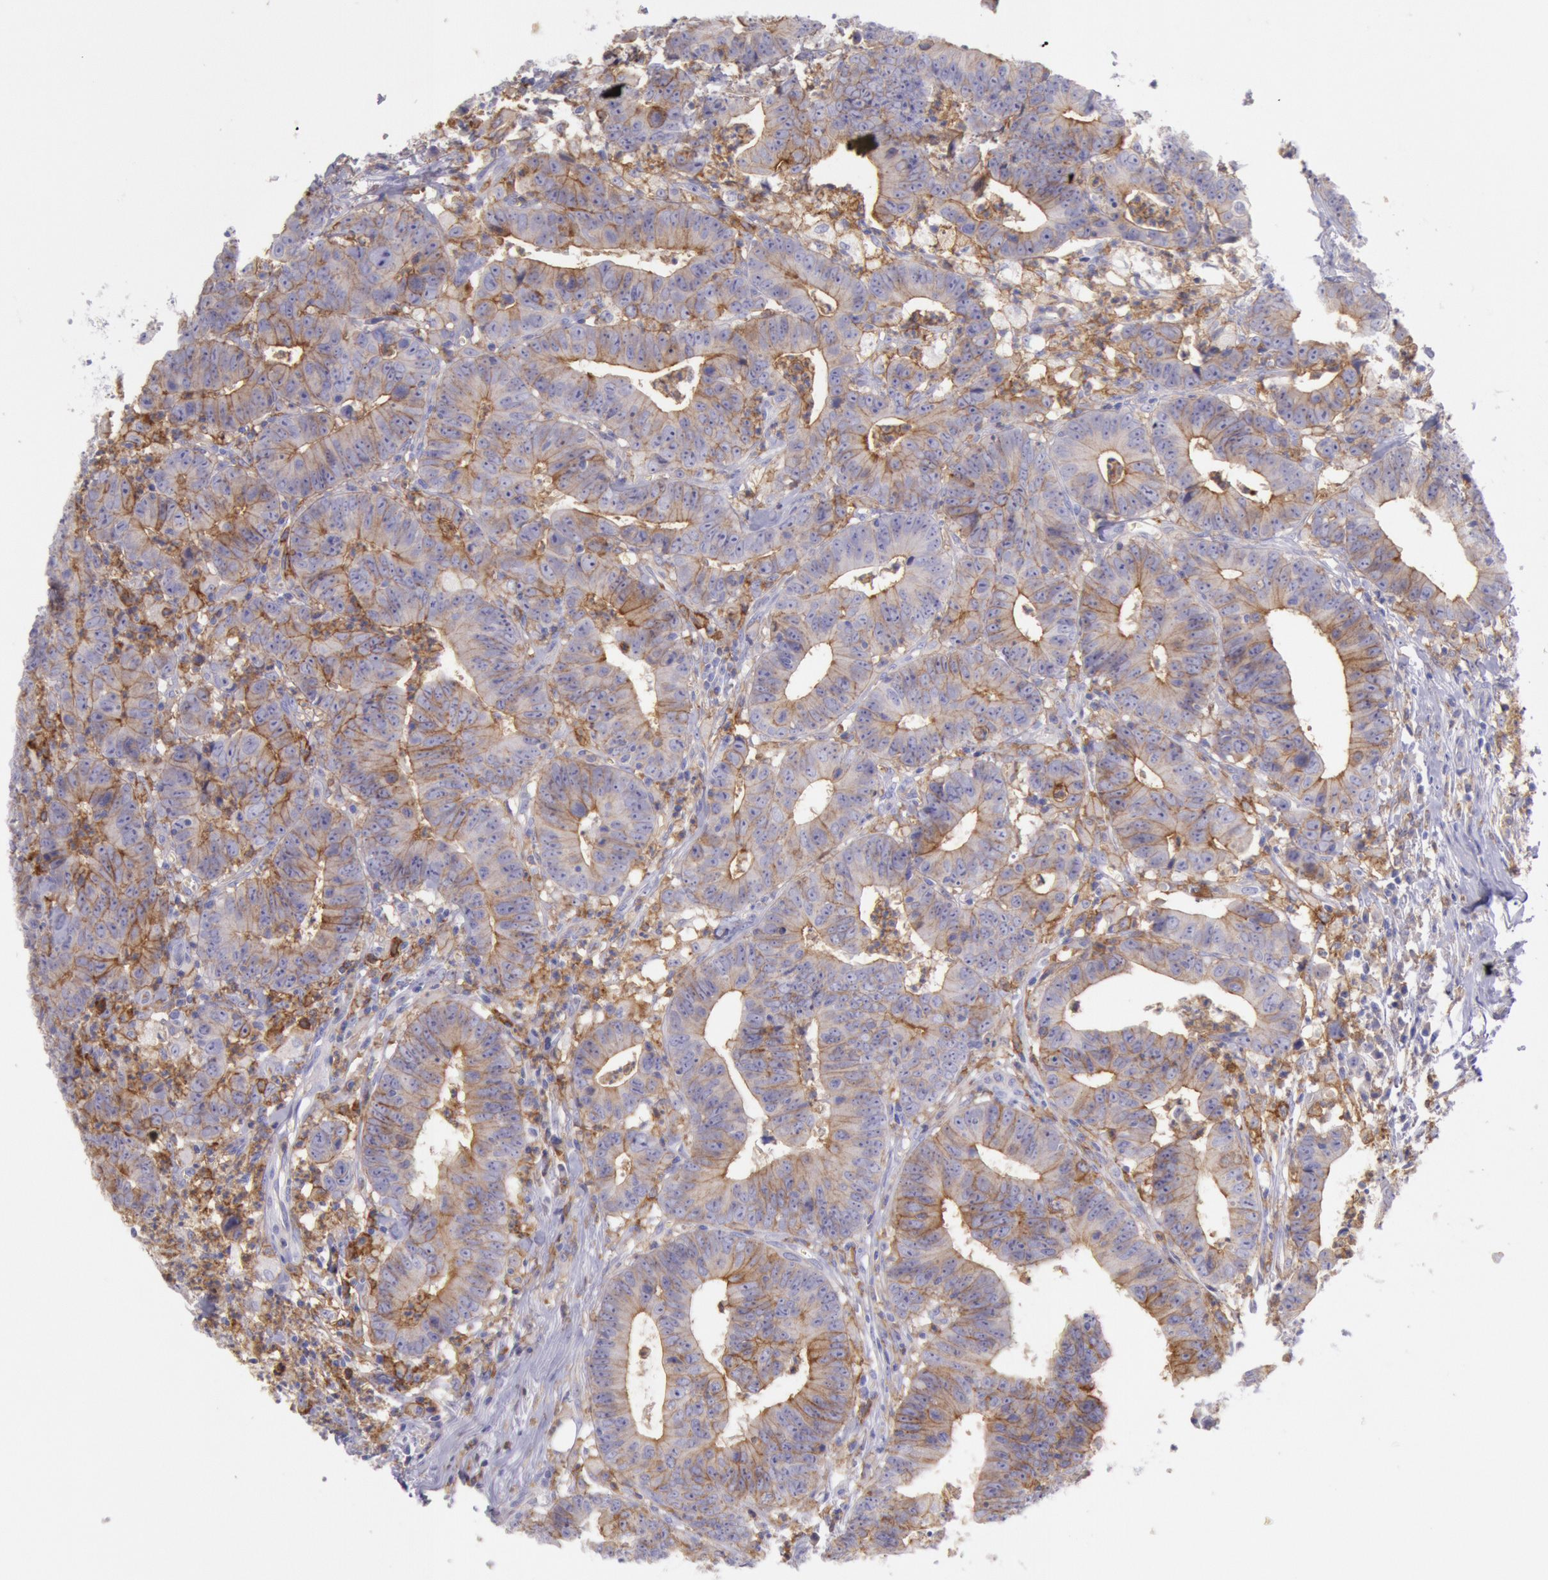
{"staining": {"intensity": "weak", "quantity": ">75%", "location": "cytoplasmic/membranous"}, "tissue": "colorectal cancer", "cell_type": "Tumor cells", "image_type": "cancer", "snomed": [{"axis": "morphology", "description": "Adenocarcinoma, NOS"}, {"axis": "topography", "description": "Colon"}], "caption": "Immunohistochemical staining of human colorectal cancer exhibits low levels of weak cytoplasmic/membranous staining in approximately >75% of tumor cells. (DAB (3,3'-diaminobenzidine) = brown stain, brightfield microscopy at high magnification).", "gene": "LYN", "patient": {"sex": "male", "age": 55}}